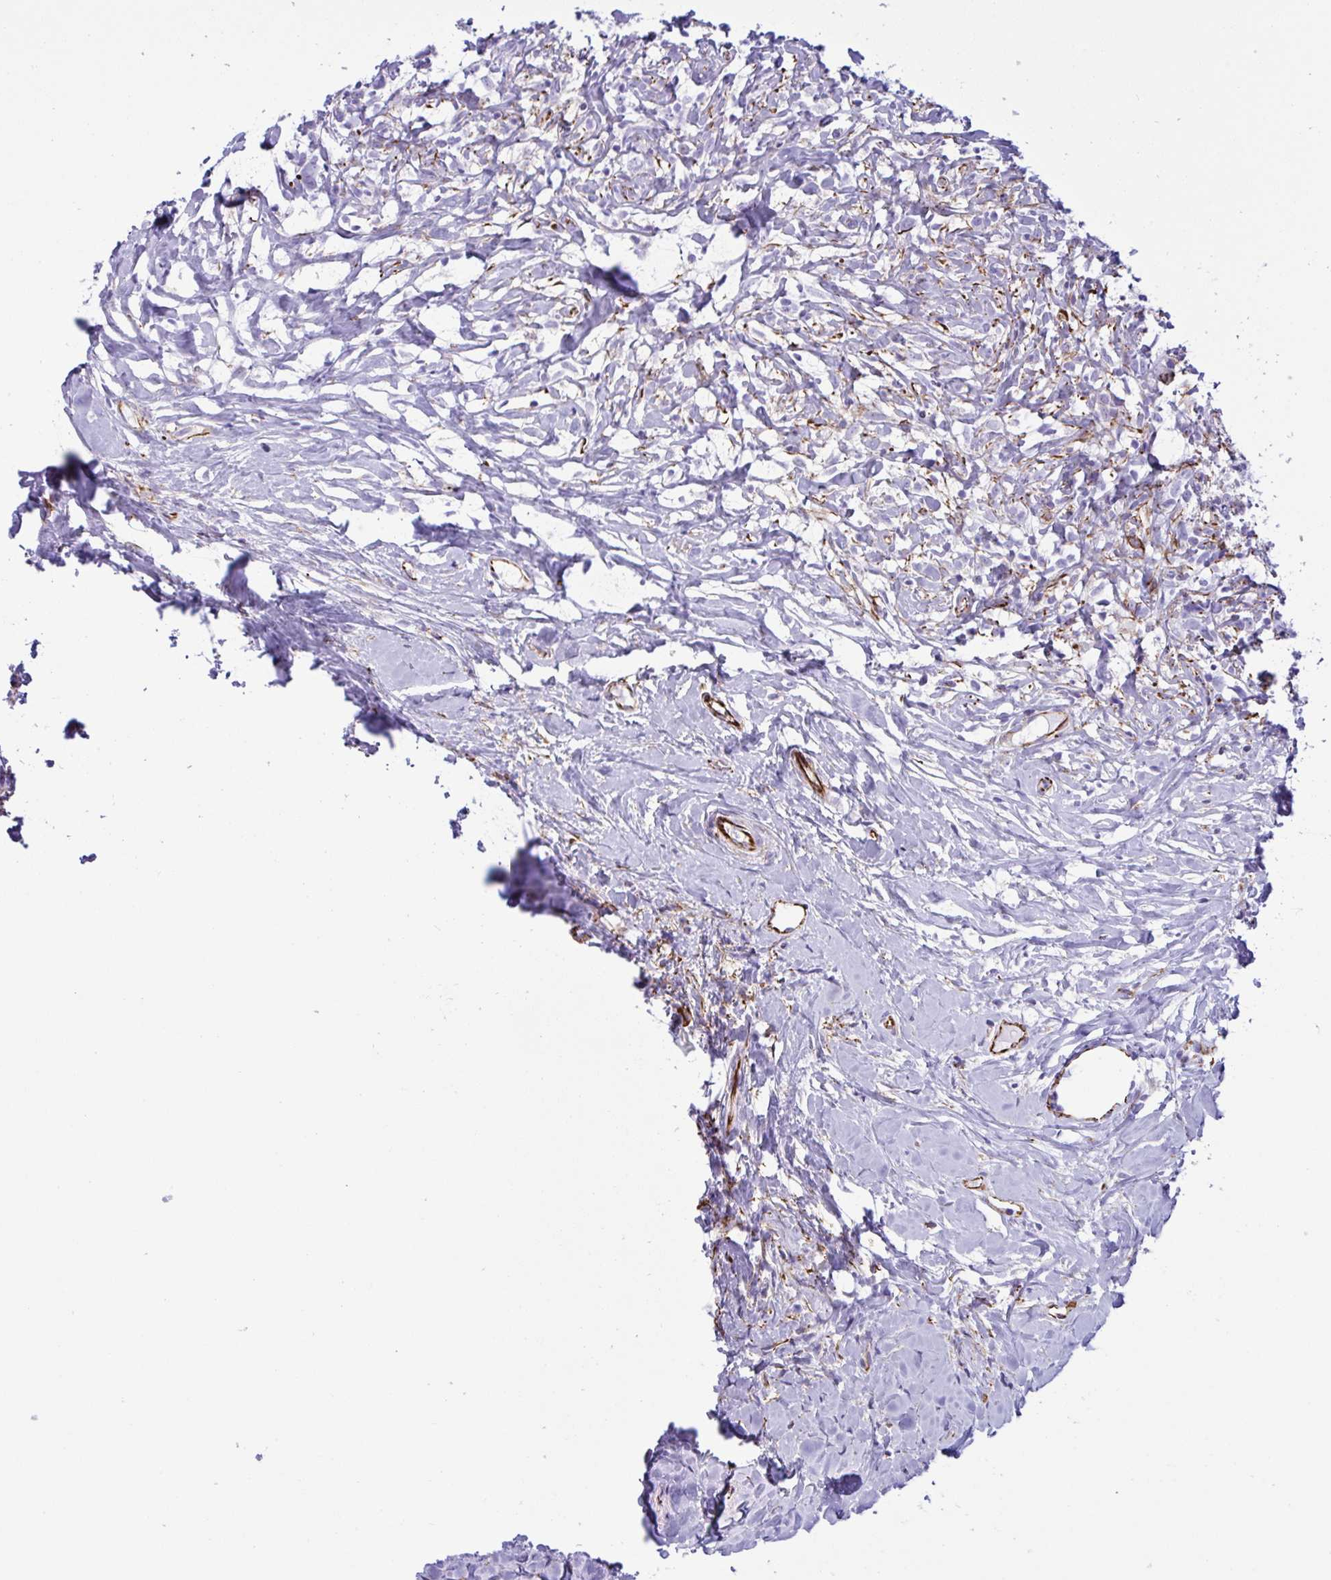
{"staining": {"intensity": "negative", "quantity": "none", "location": "none"}, "tissue": "lymphoma", "cell_type": "Tumor cells", "image_type": "cancer", "snomed": [{"axis": "morphology", "description": "Hodgkin's disease, NOS"}, {"axis": "topography", "description": "No Tissue"}], "caption": "High magnification brightfield microscopy of Hodgkin's disease stained with DAB (3,3'-diaminobenzidine) (brown) and counterstained with hematoxylin (blue): tumor cells show no significant expression.", "gene": "SMAD5", "patient": {"sex": "female", "age": 21}}